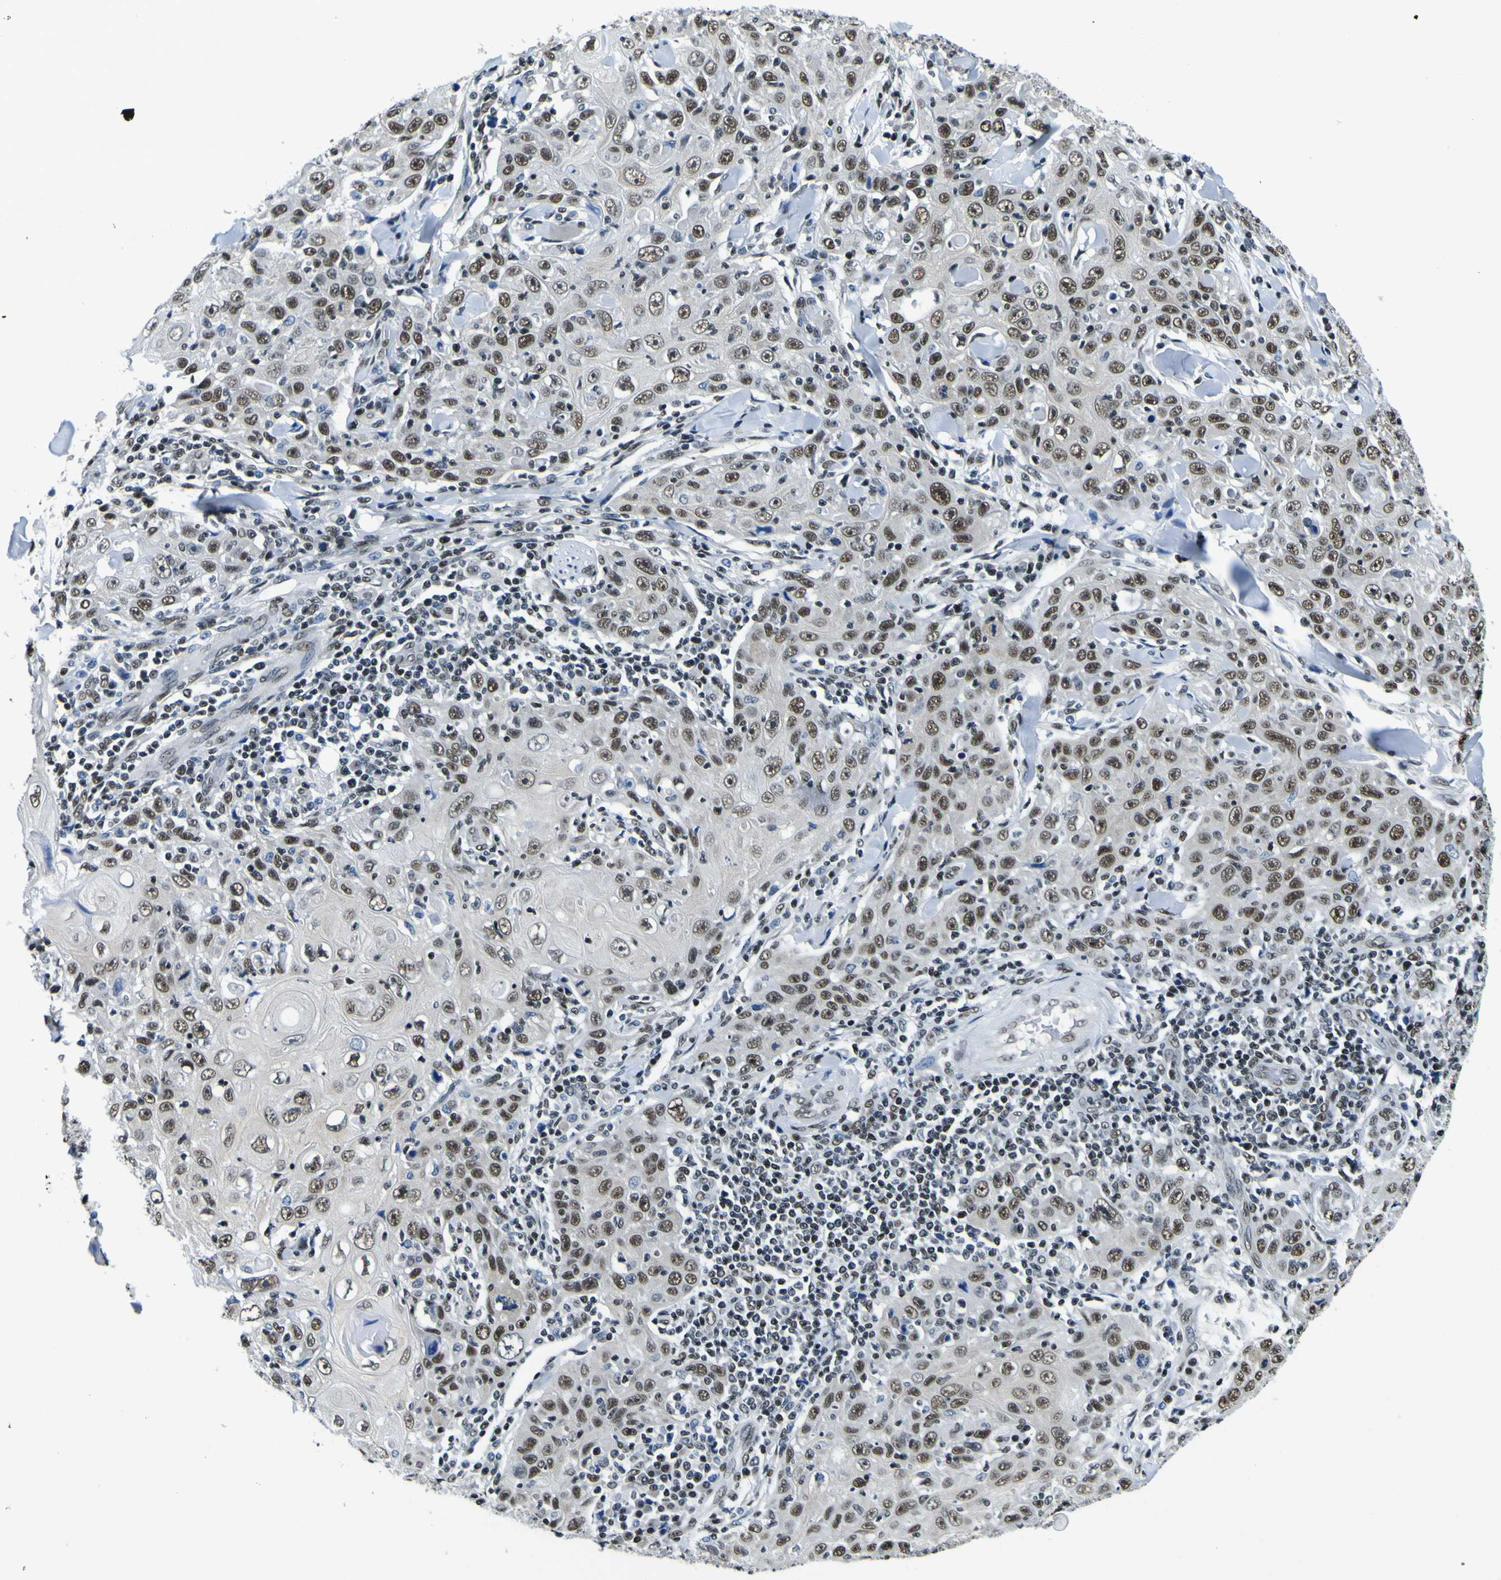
{"staining": {"intensity": "strong", "quantity": ">75%", "location": "nuclear"}, "tissue": "skin cancer", "cell_type": "Tumor cells", "image_type": "cancer", "snomed": [{"axis": "morphology", "description": "Squamous cell carcinoma, NOS"}, {"axis": "topography", "description": "Skin"}], "caption": "Squamous cell carcinoma (skin) was stained to show a protein in brown. There is high levels of strong nuclear staining in about >75% of tumor cells.", "gene": "SP1", "patient": {"sex": "female", "age": 88}}